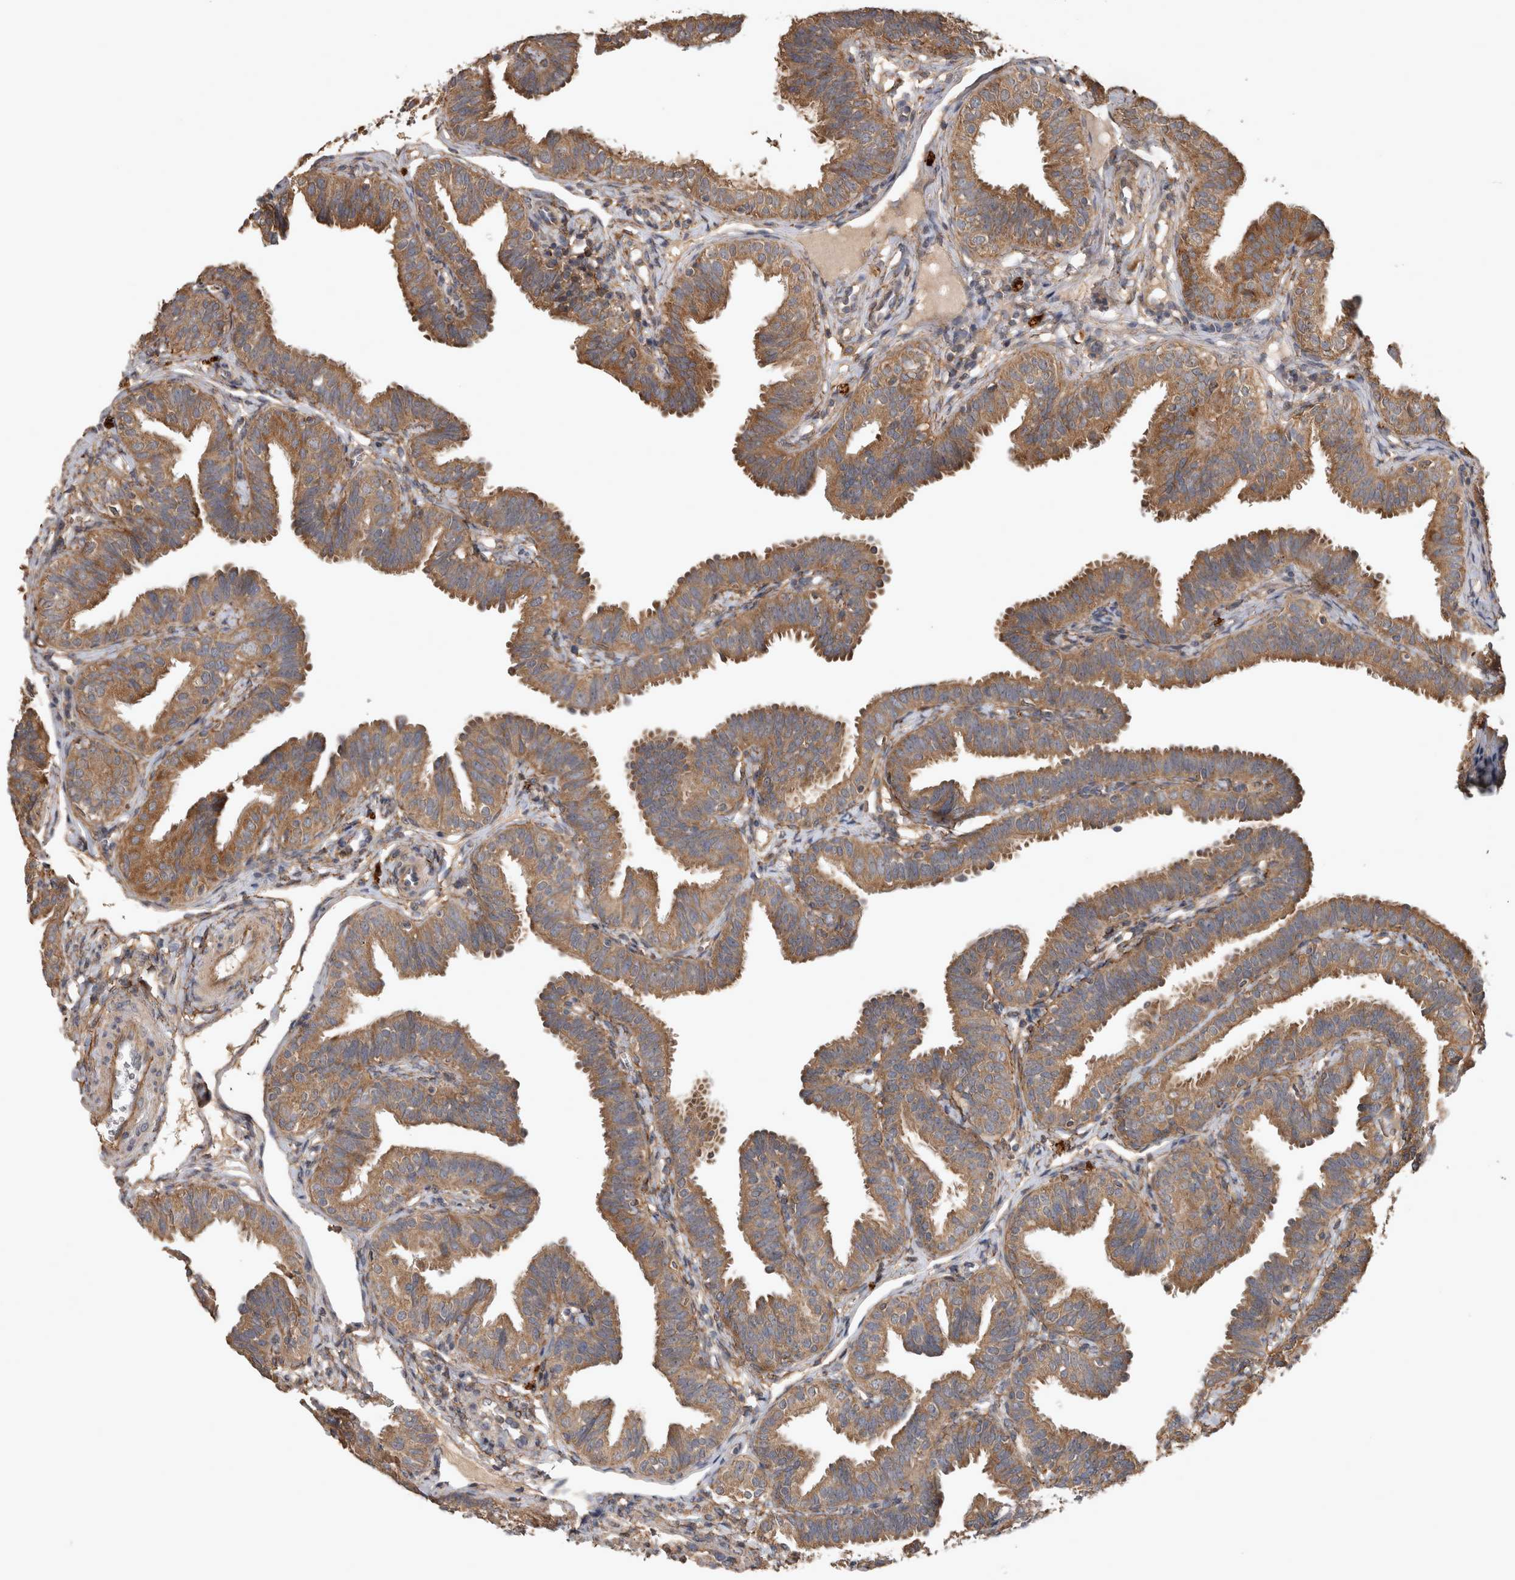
{"staining": {"intensity": "moderate", "quantity": ">75%", "location": "cytoplasmic/membranous"}, "tissue": "fallopian tube", "cell_type": "Glandular cells", "image_type": "normal", "snomed": [{"axis": "morphology", "description": "Normal tissue, NOS"}, {"axis": "topography", "description": "Fallopian tube"}], "caption": "Moderate cytoplasmic/membranous staining for a protein is identified in approximately >75% of glandular cells of unremarkable fallopian tube using immunohistochemistry (IHC).", "gene": "TRMT61B", "patient": {"sex": "female", "age": 35}}